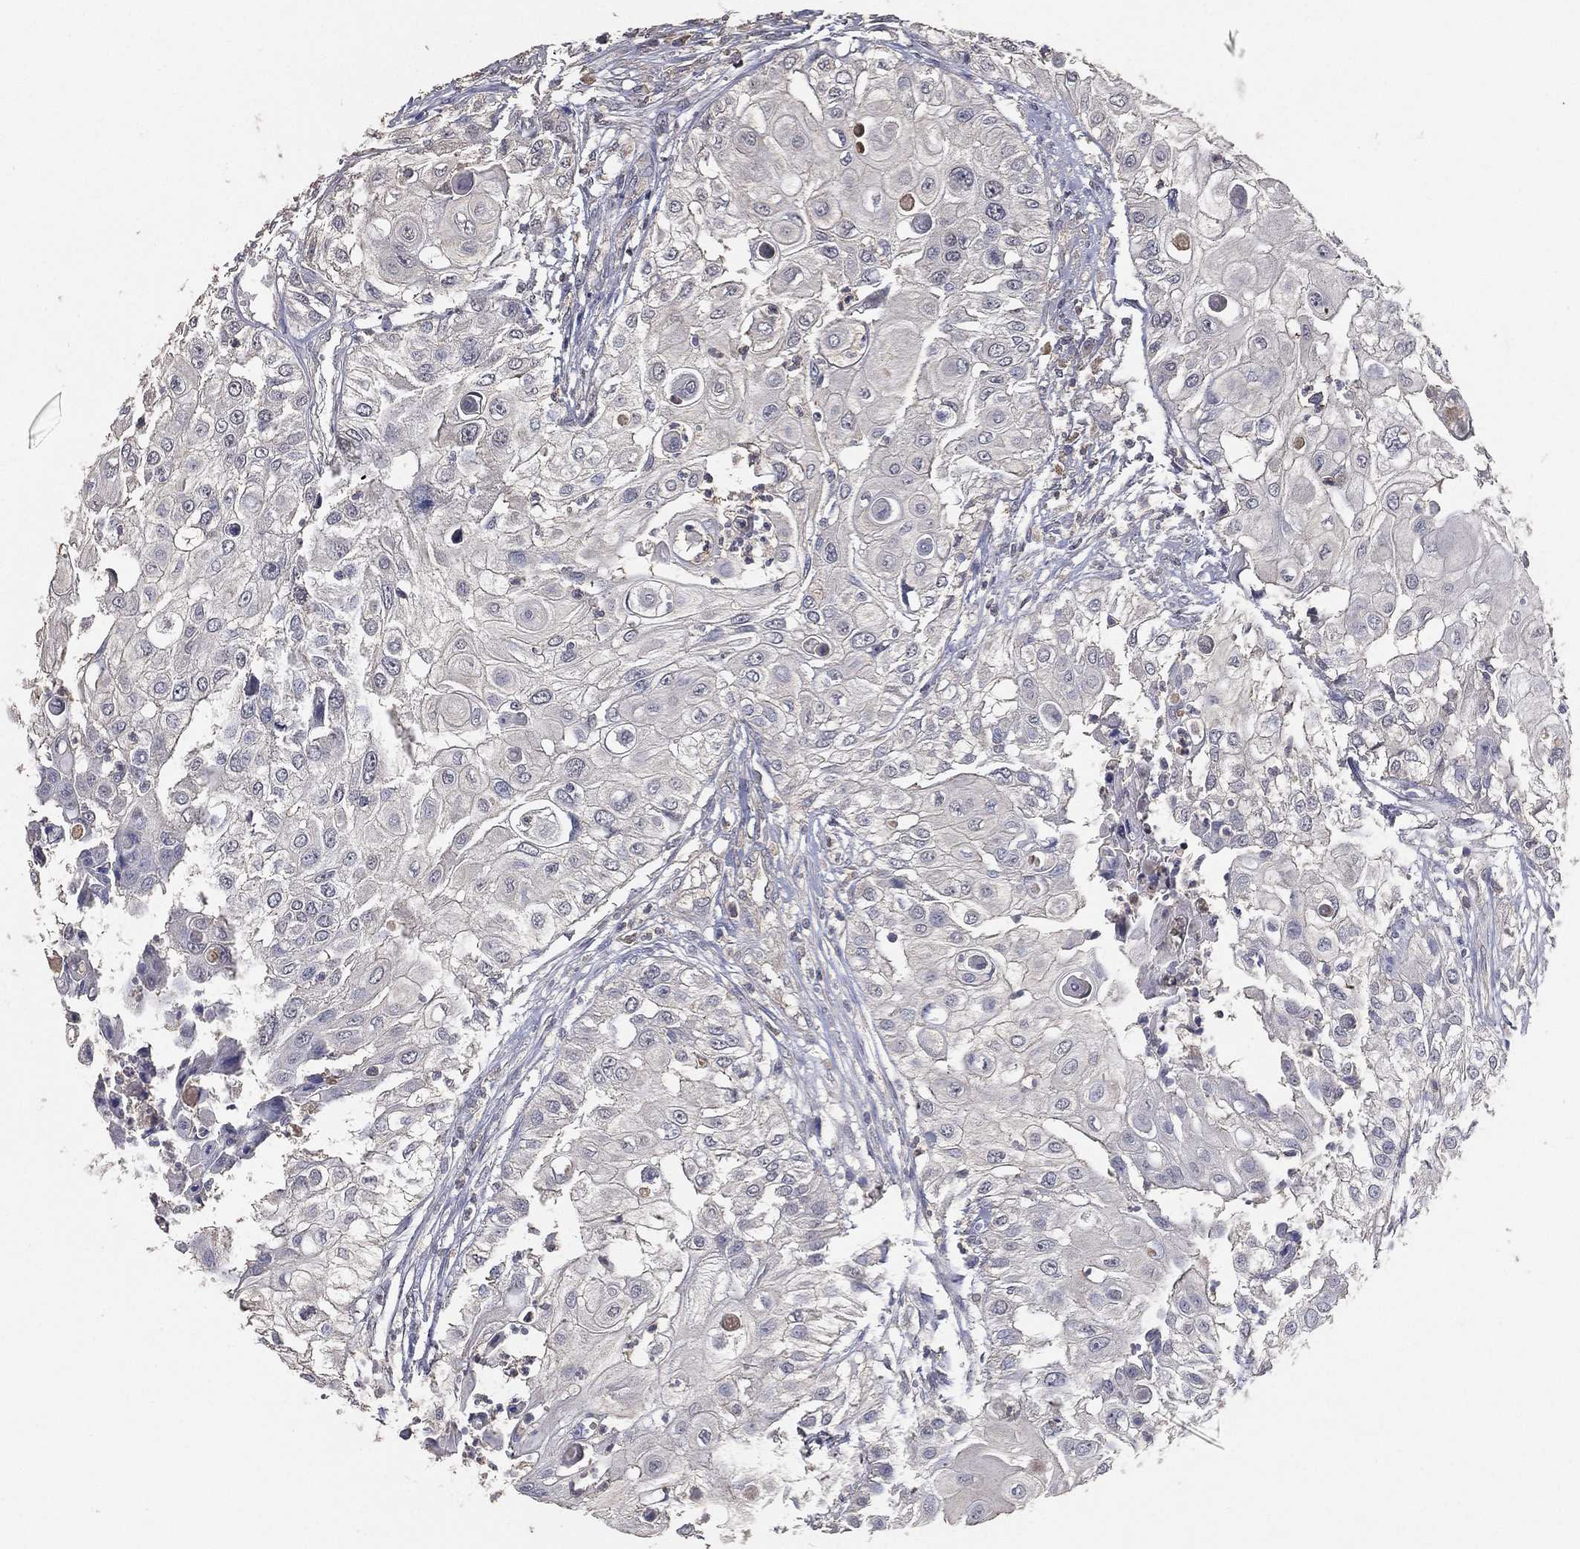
{"staining": {"intensity": "negative", "quantity": "none", "location": "none"}, "tissue": "urothelial cancer", "cell_type": "Tumor cells", "image_type": "cancer", "snomed": [{"axis": "morphology", "description": "Urothelial carcinoma, High grade"}, {"axis": "topography", "description": "Urinary bladder"}], "caption": "This is an IHC histopathology image of human high-grade urothelial carcinoma. There is no positivity in tumor cells.", "gene": "SNAP25", "patient": {"sex": "female", "age": 79}}